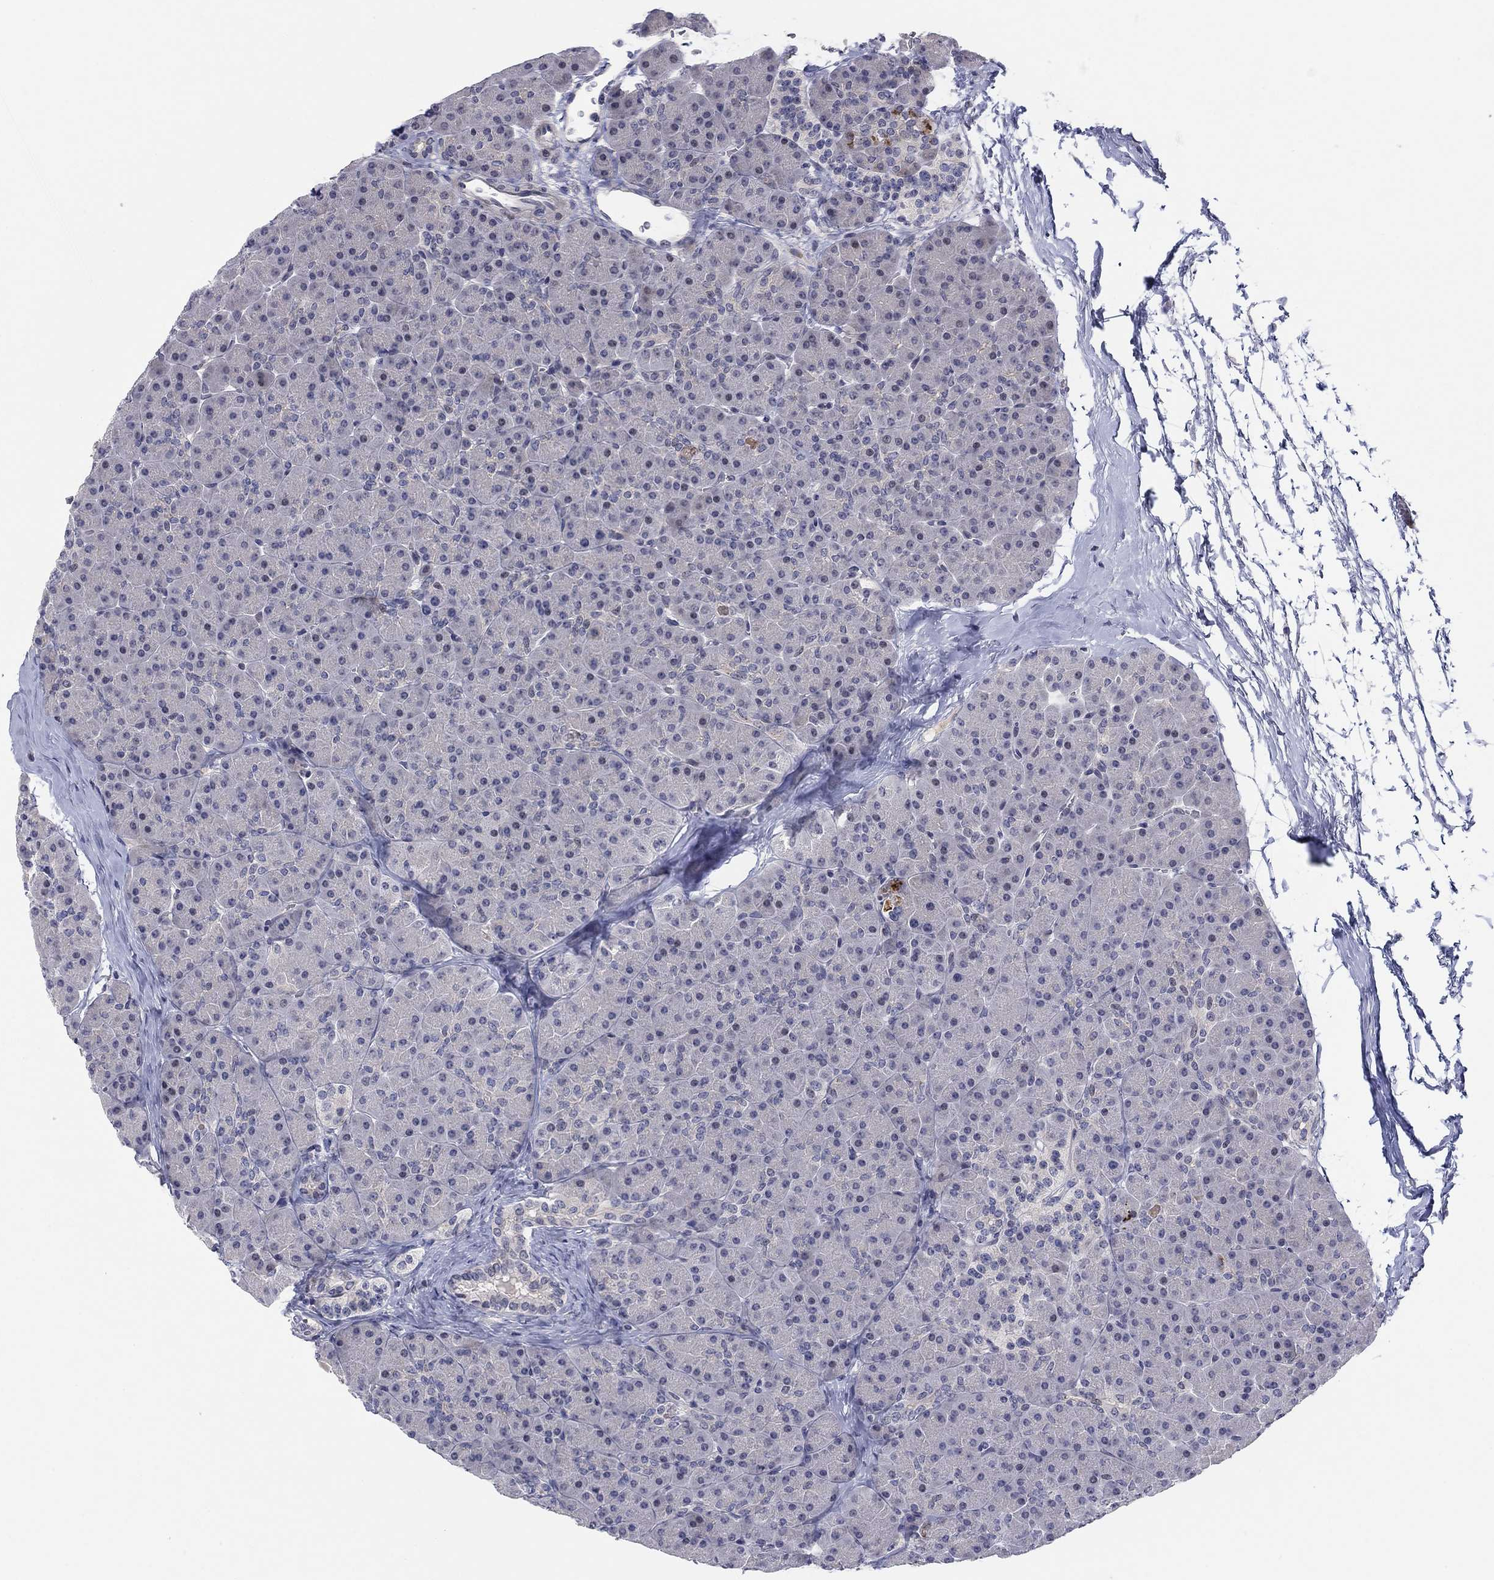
{"staining": {"intensity": "negative", "quantity": "none", "location": "none"}, "tissue": "pancreas", "cell_type": "Exocrine glandular cells", "image_type": "normal", "snomed": [{"axis": "morphology", "description": "Normal tissue, NOS"}, {"axis": "topography", "description": "Pancreas"}], "caption": "Exocrine glandular cells are negative for protein expression in unremarkable human pancreas. (IHC, brightfield microscopy, high magnification).", "gene": "AMN1", "patient": {"sex": "female", "age": 44}}